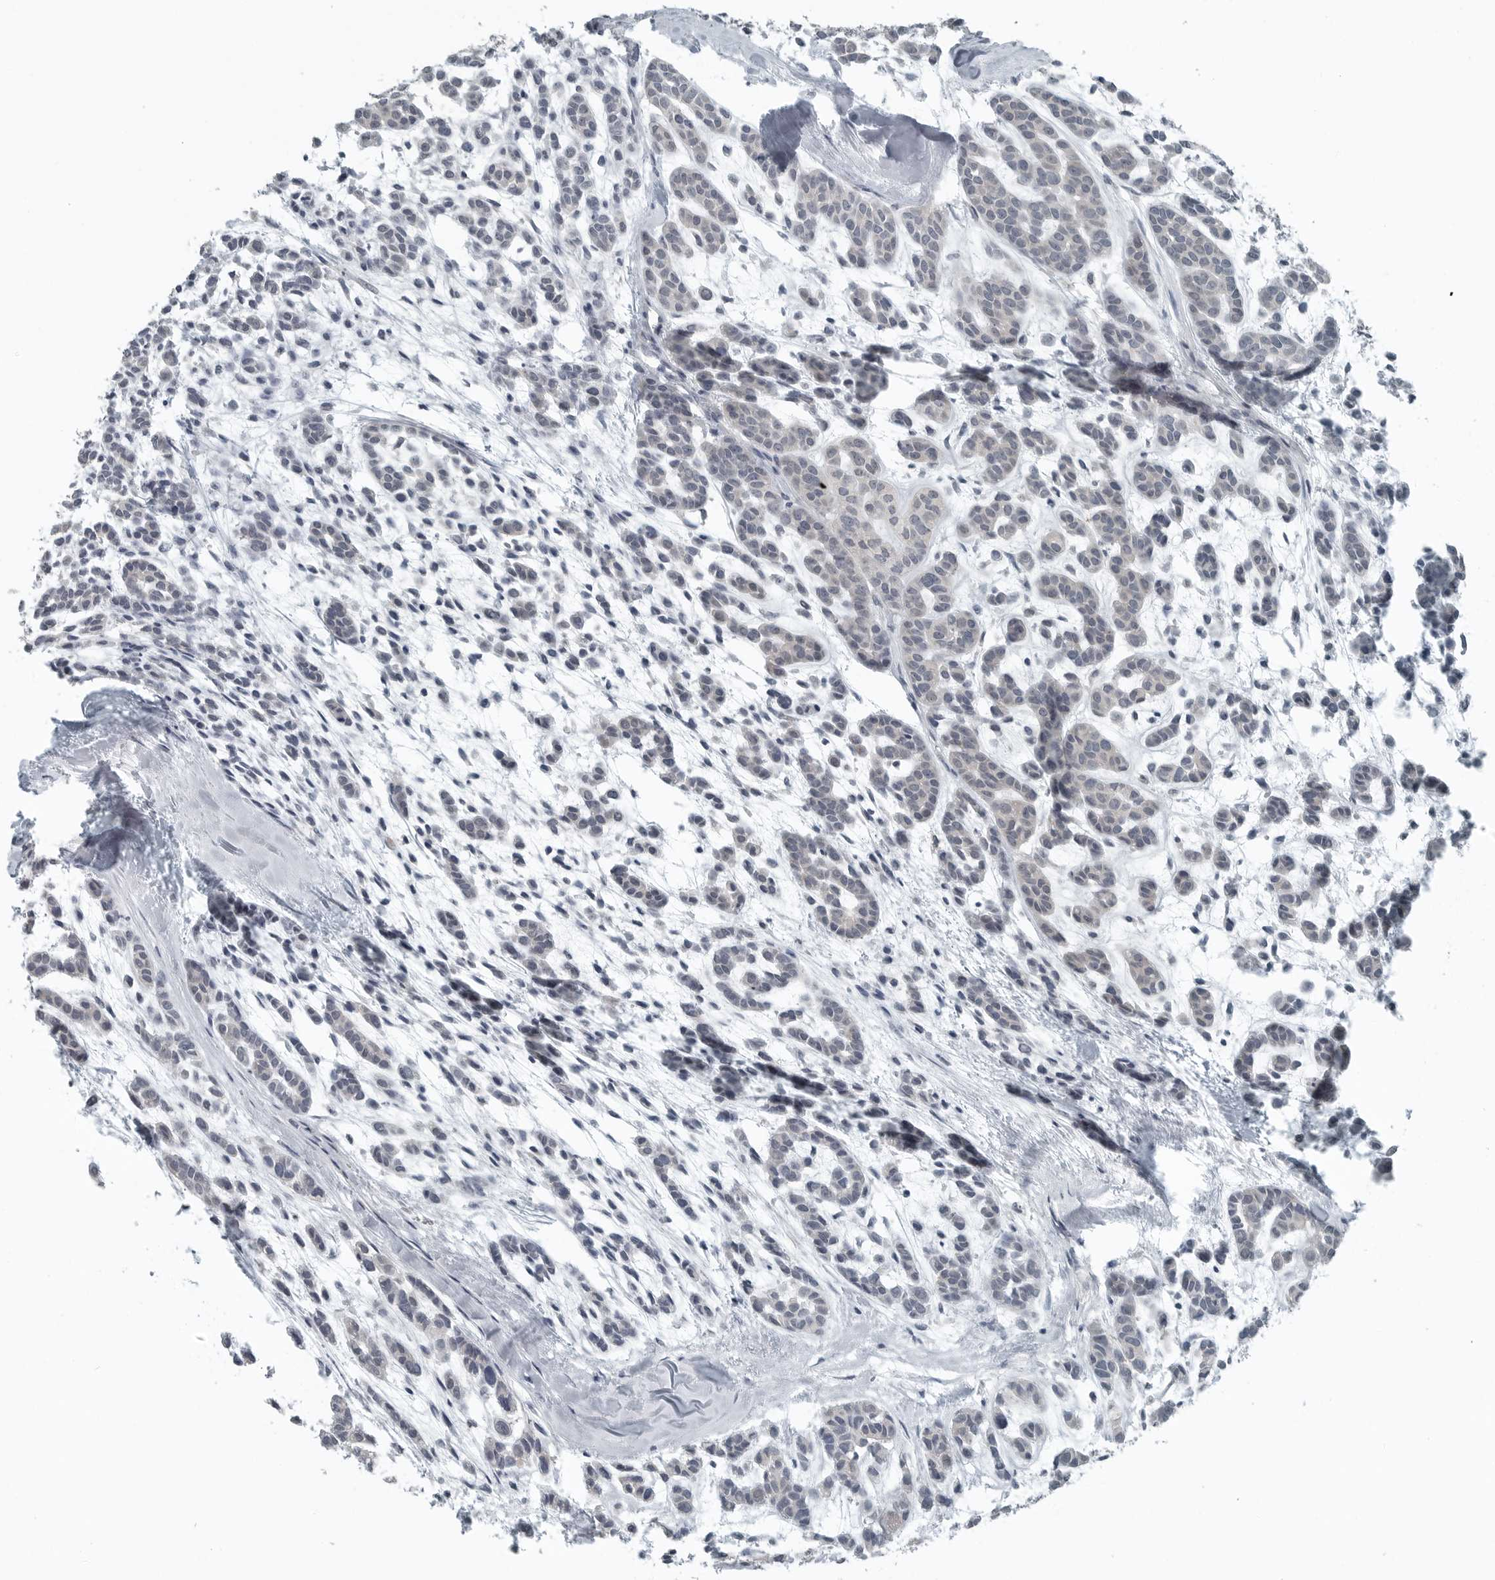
{"staining": {"intensity": "negative", "quantity": "none", "location": "none"}, "tissue": "head and neck cancer", "cell_type": "Tumor cells", "image_type": "cancer", "snomed": [{"axis": "morphology", "description": "Adenocarcinoma, NOS"}, {"axis": "morphology", "description": "Adenoma, NOS"}, {"axis": "topography", "description": "Head-Neck"}], "caption": "Human adenocarcinoma (head and neck) stained for a protein using immunohistochemistry (IHC) shows no positivity in tumor cells.", "gene": "KYAT1", "patient": {"sex": "female", "age": 55}}